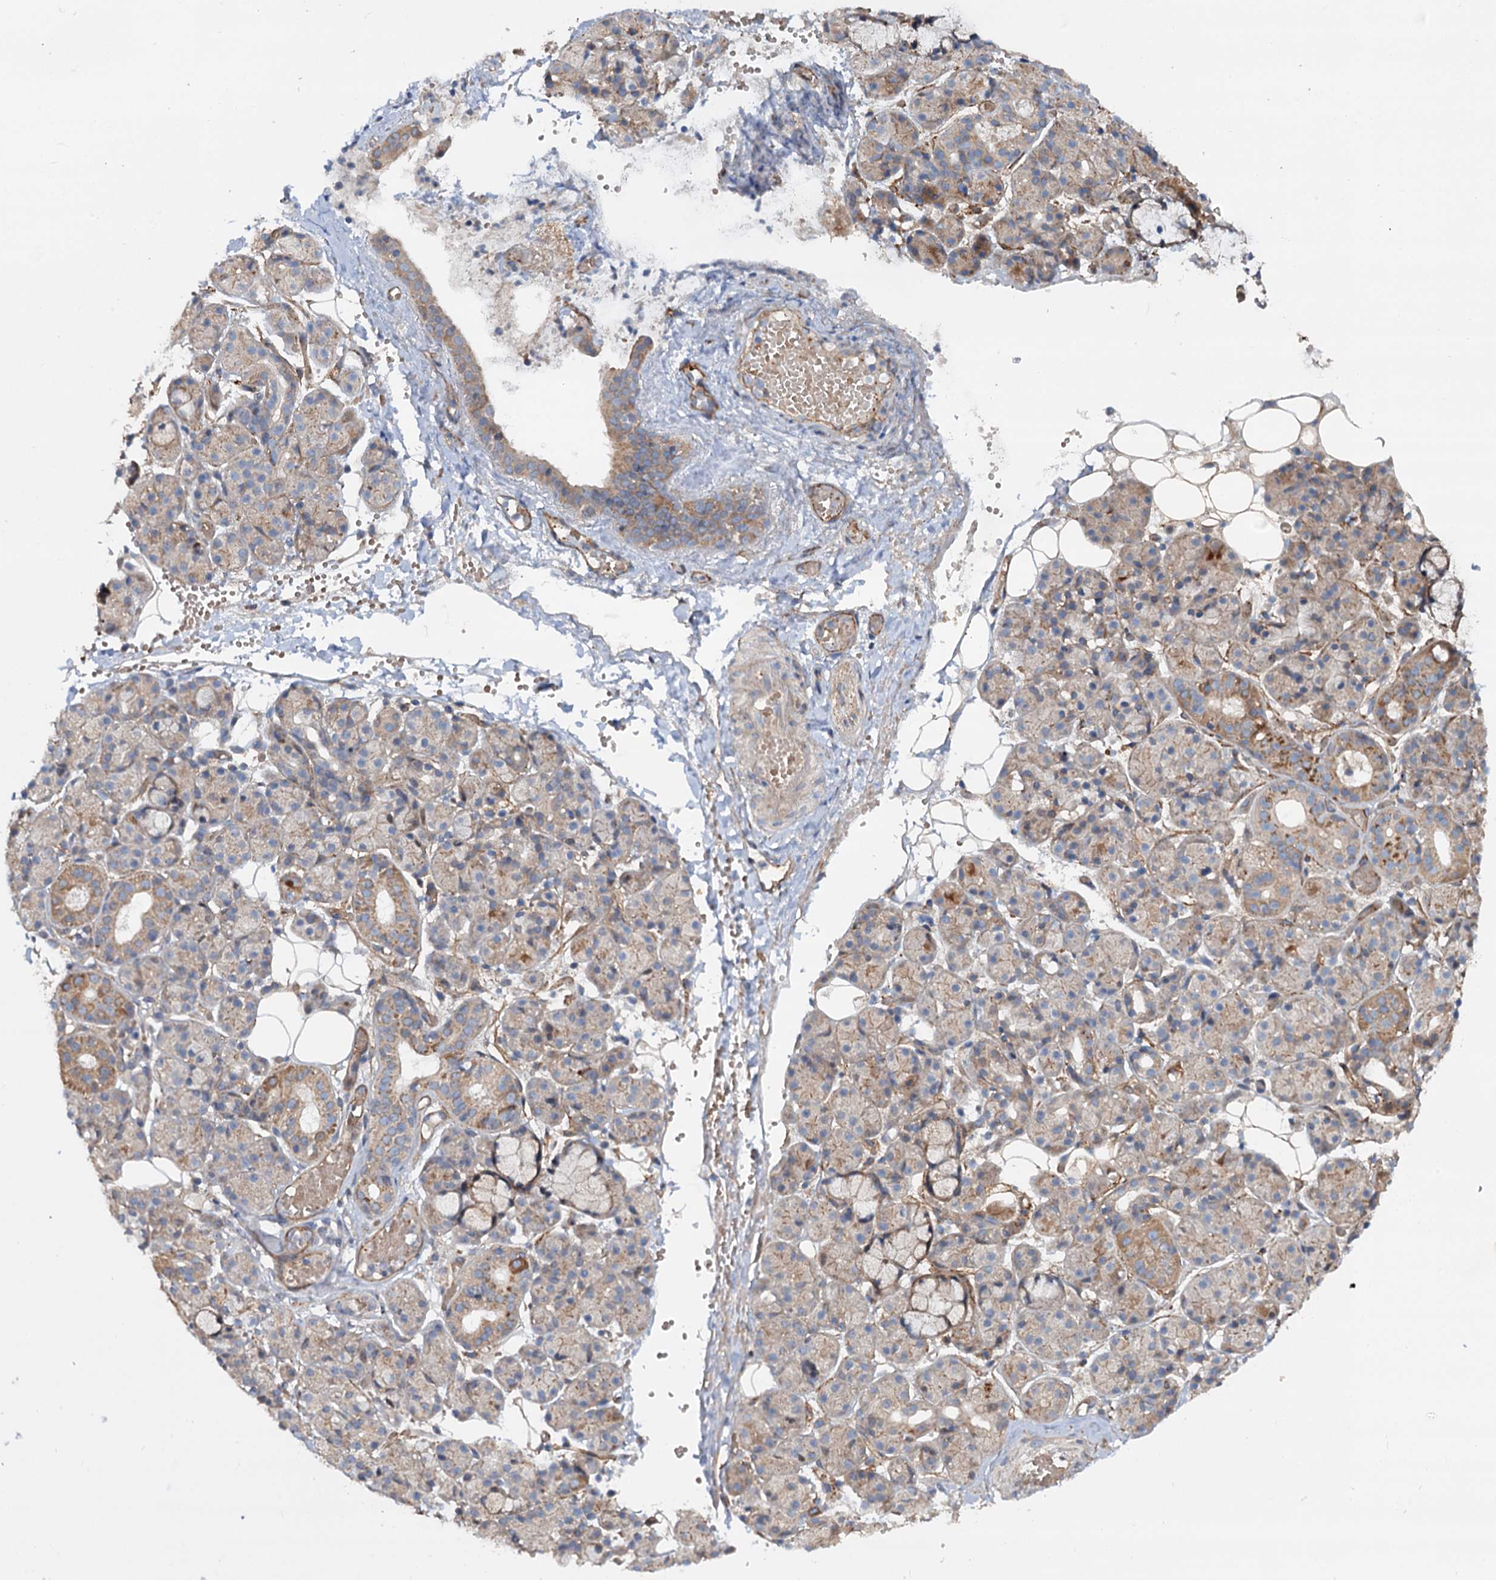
{"staining": {"intensity": "moderate", "quantity": "25%-75%", "location": "cytoplasmic/membranous,nuclear"}, "tissue": "salivary gland", "cell_type": "Glandular cells", "image_type": "normal", "snomed": [{"axis": "morphology", "description": "Normal tissue, NOS"}, {"axis": "topography", "description": "Salivary gland"}], "caption": "Protein staining by immunohistochemistry reveals moderate cytoplasmic/membranous,nuclear staining in about 25%-75% of glandular cells in unremarkable salivary gland.", "gene": "PTDSS2", "patient": {"sex": "male", "age": 63}}